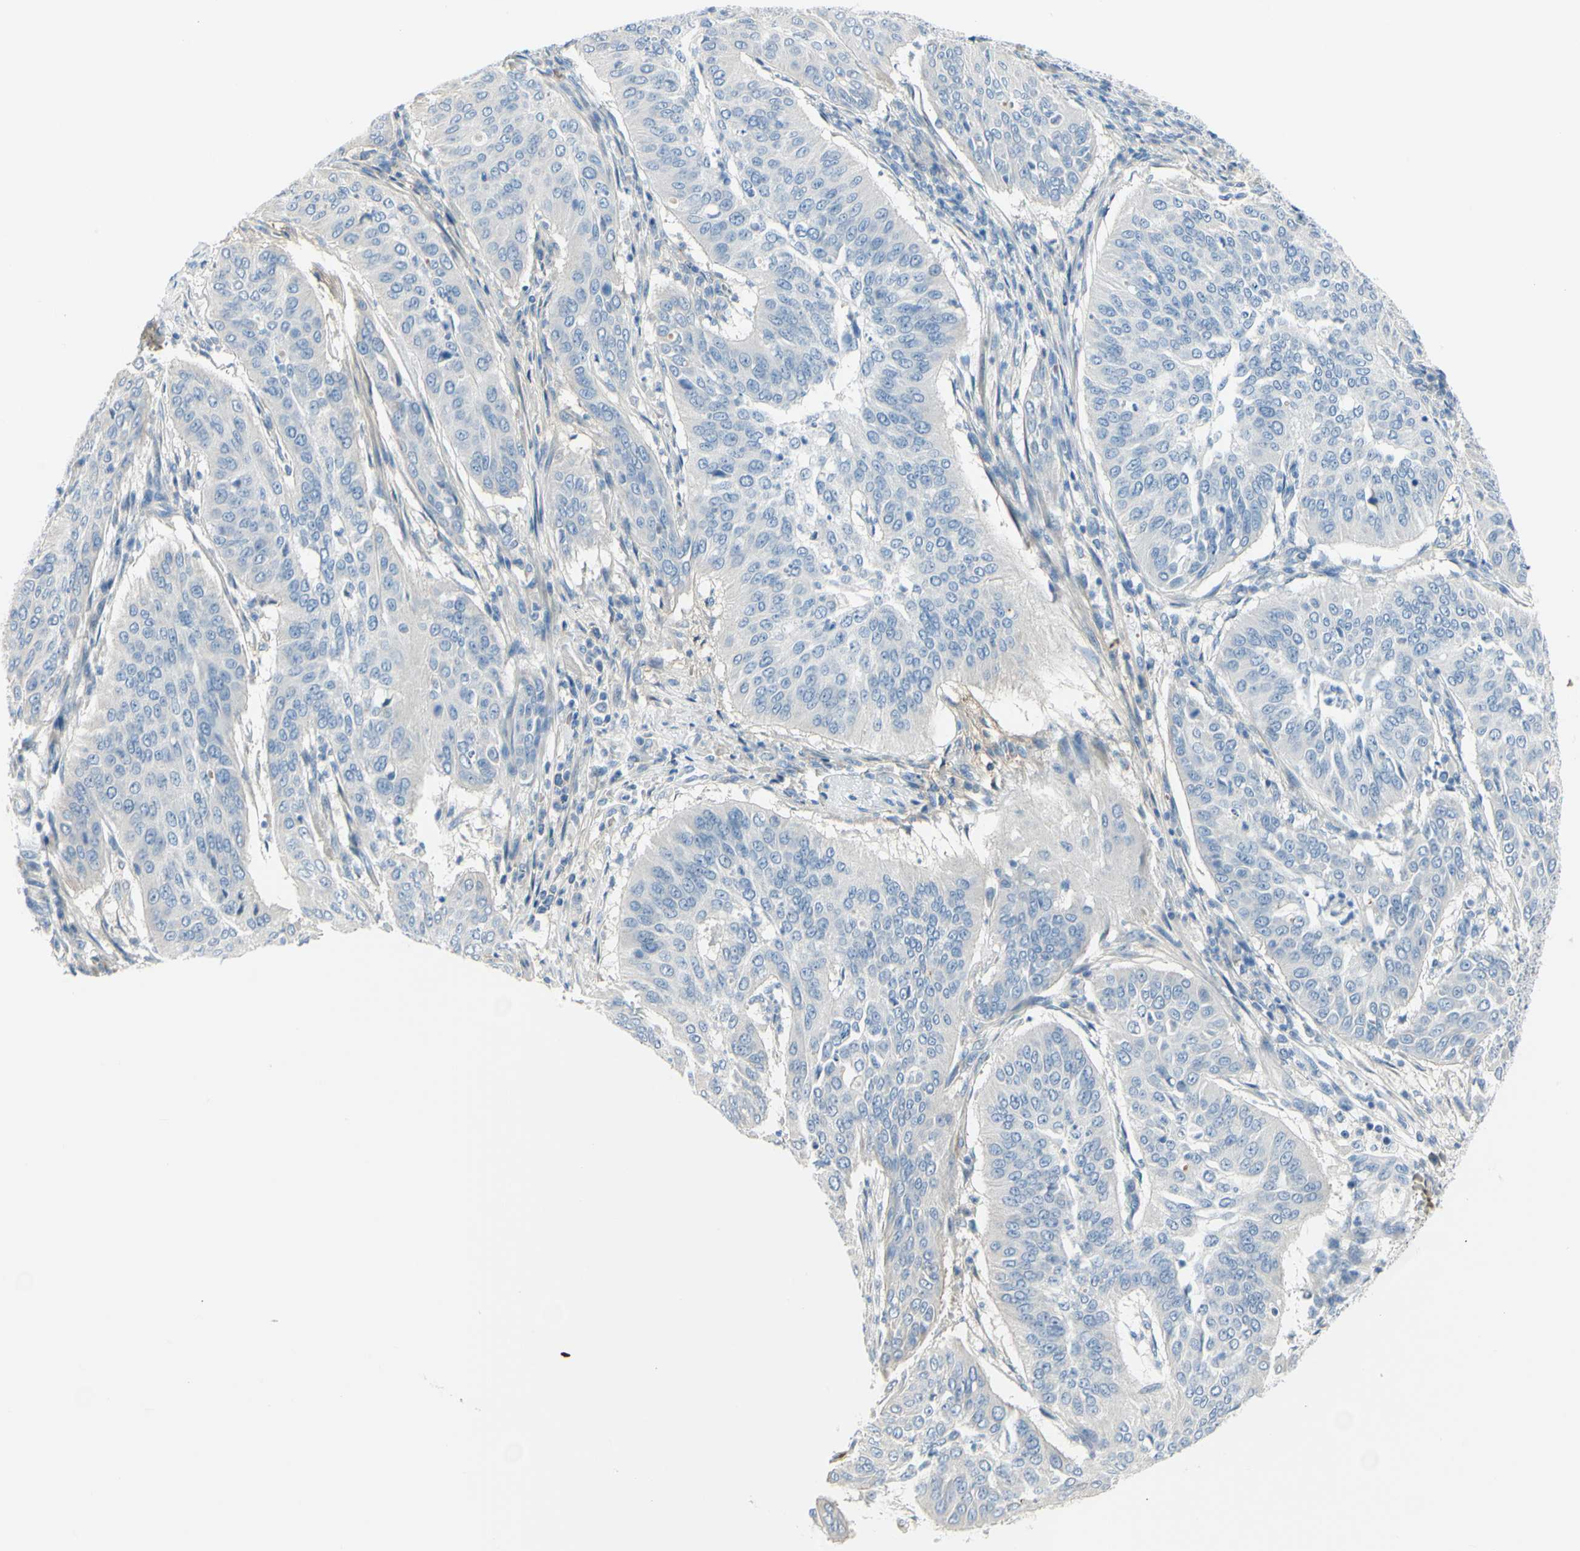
{"staining": {"intensity": "negative", "quantity": "none", "location": "none"}, "tissue": "cervical cancer", "cell_type": "Tumor cells", "image_type": "cancer", "snomed": [{"axis": "morphology", "description": "Normal tissue, NOS"}, {"axis": "morphology", "description": "Squamous cell carcinoma, NOS"}, {"axis": "topography", "description": "Cervix"}], "caption": "Cervical cancer (squamous cell carcinoma) was stained to show a protein in brown. There is no significant expression in tumor cells.", "gene": "NCBP2L", "patient": {"sex": "female", "age": 39}}